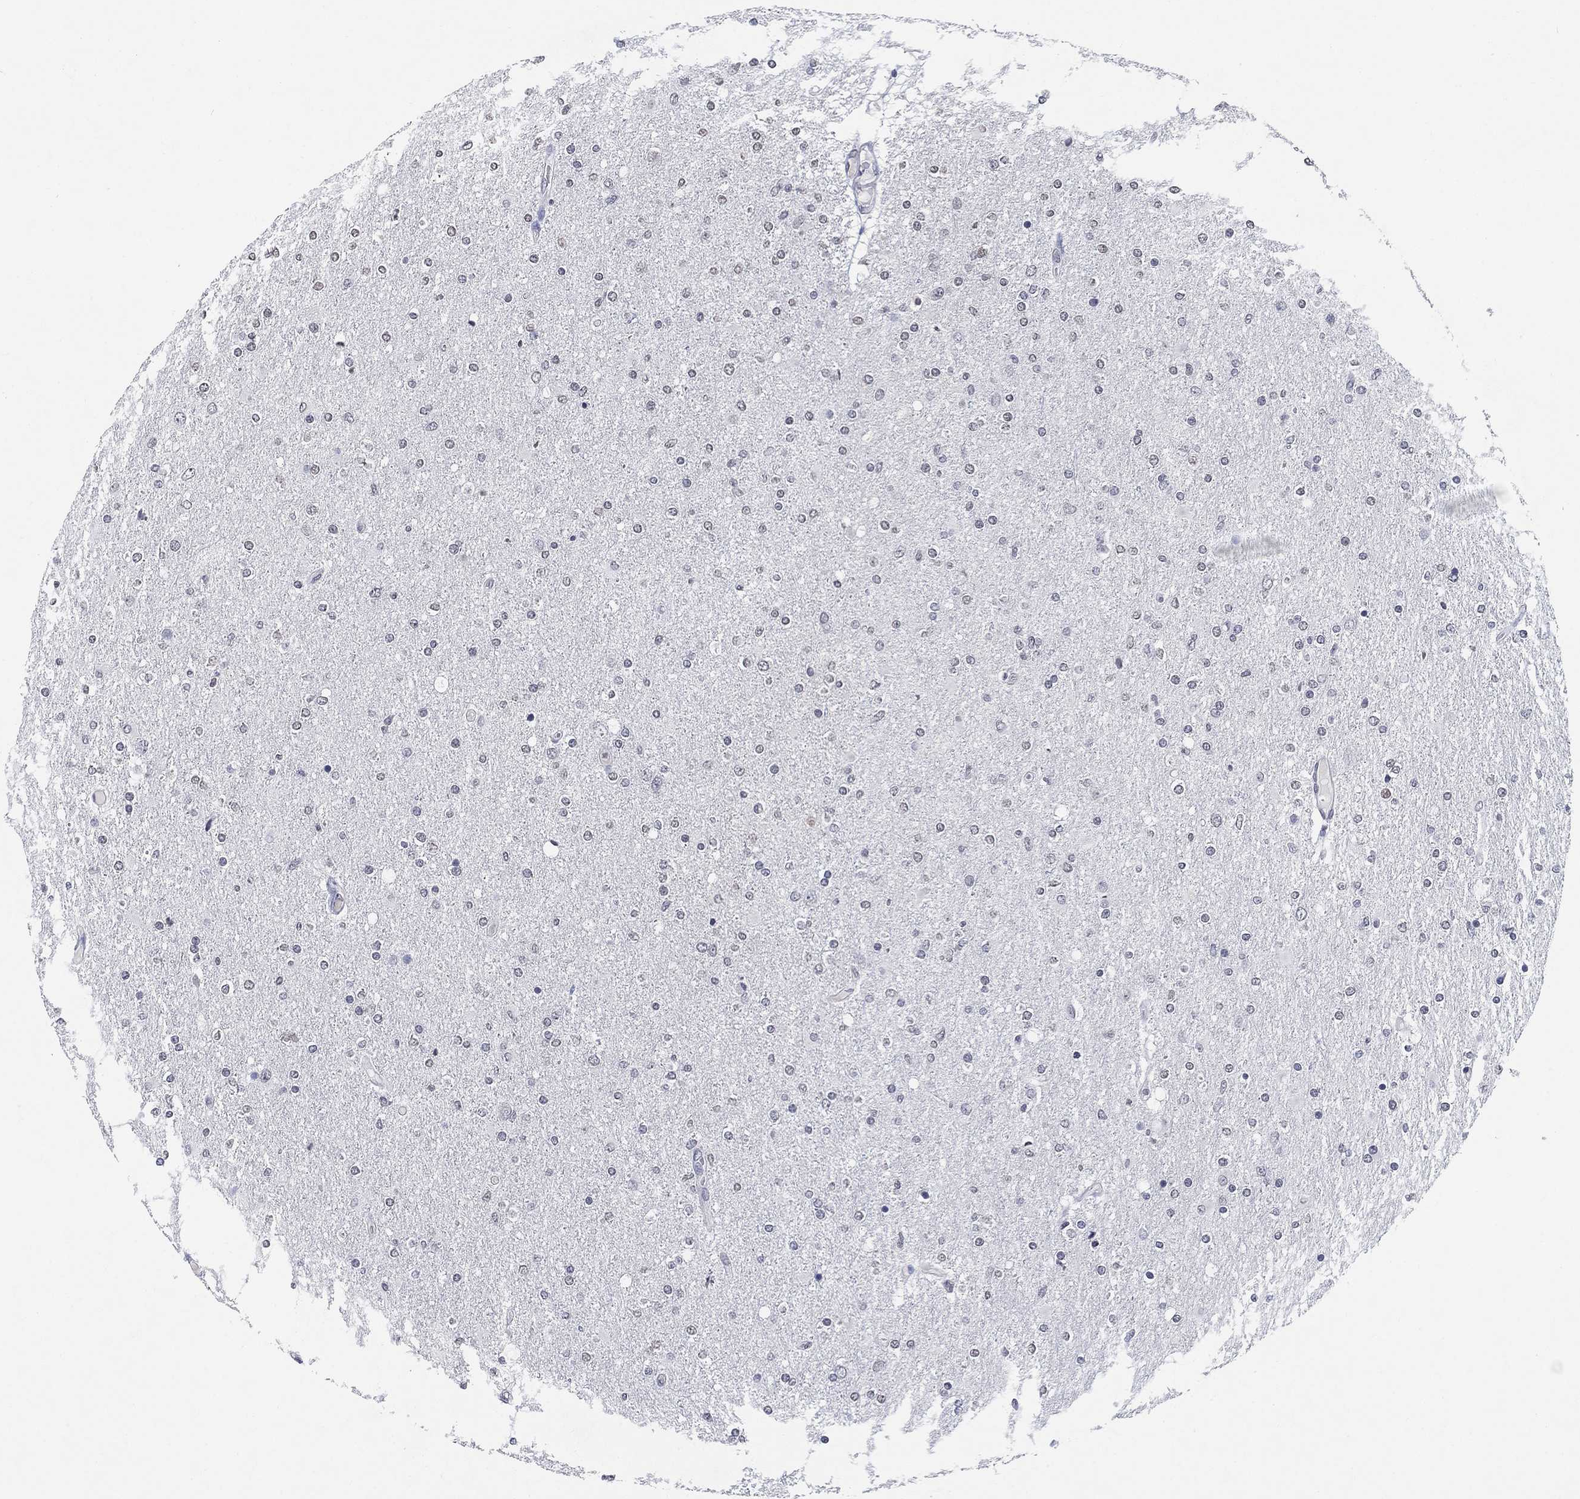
{"staining": {"intensity": "negative", "quantity": "none", "location": "none"}, "tissue": "glioma", "cell_type": "Tumor cells", "image_type": "cancer", "snomed": [{"axis": "morphology", "description": "Glioma, malignant, High grade"}, {"axis": "topography", "description": "Cerebral cortex"}], "caption": "This image is of high-grade glioma (malignant) stained with immunohistochemistry to label a protein in brown with the nuclei are counter-stained blue. There is no staining in tumor cells.", "gene": "OTUB2", "patient": {"sex": "male", "age": 70}}